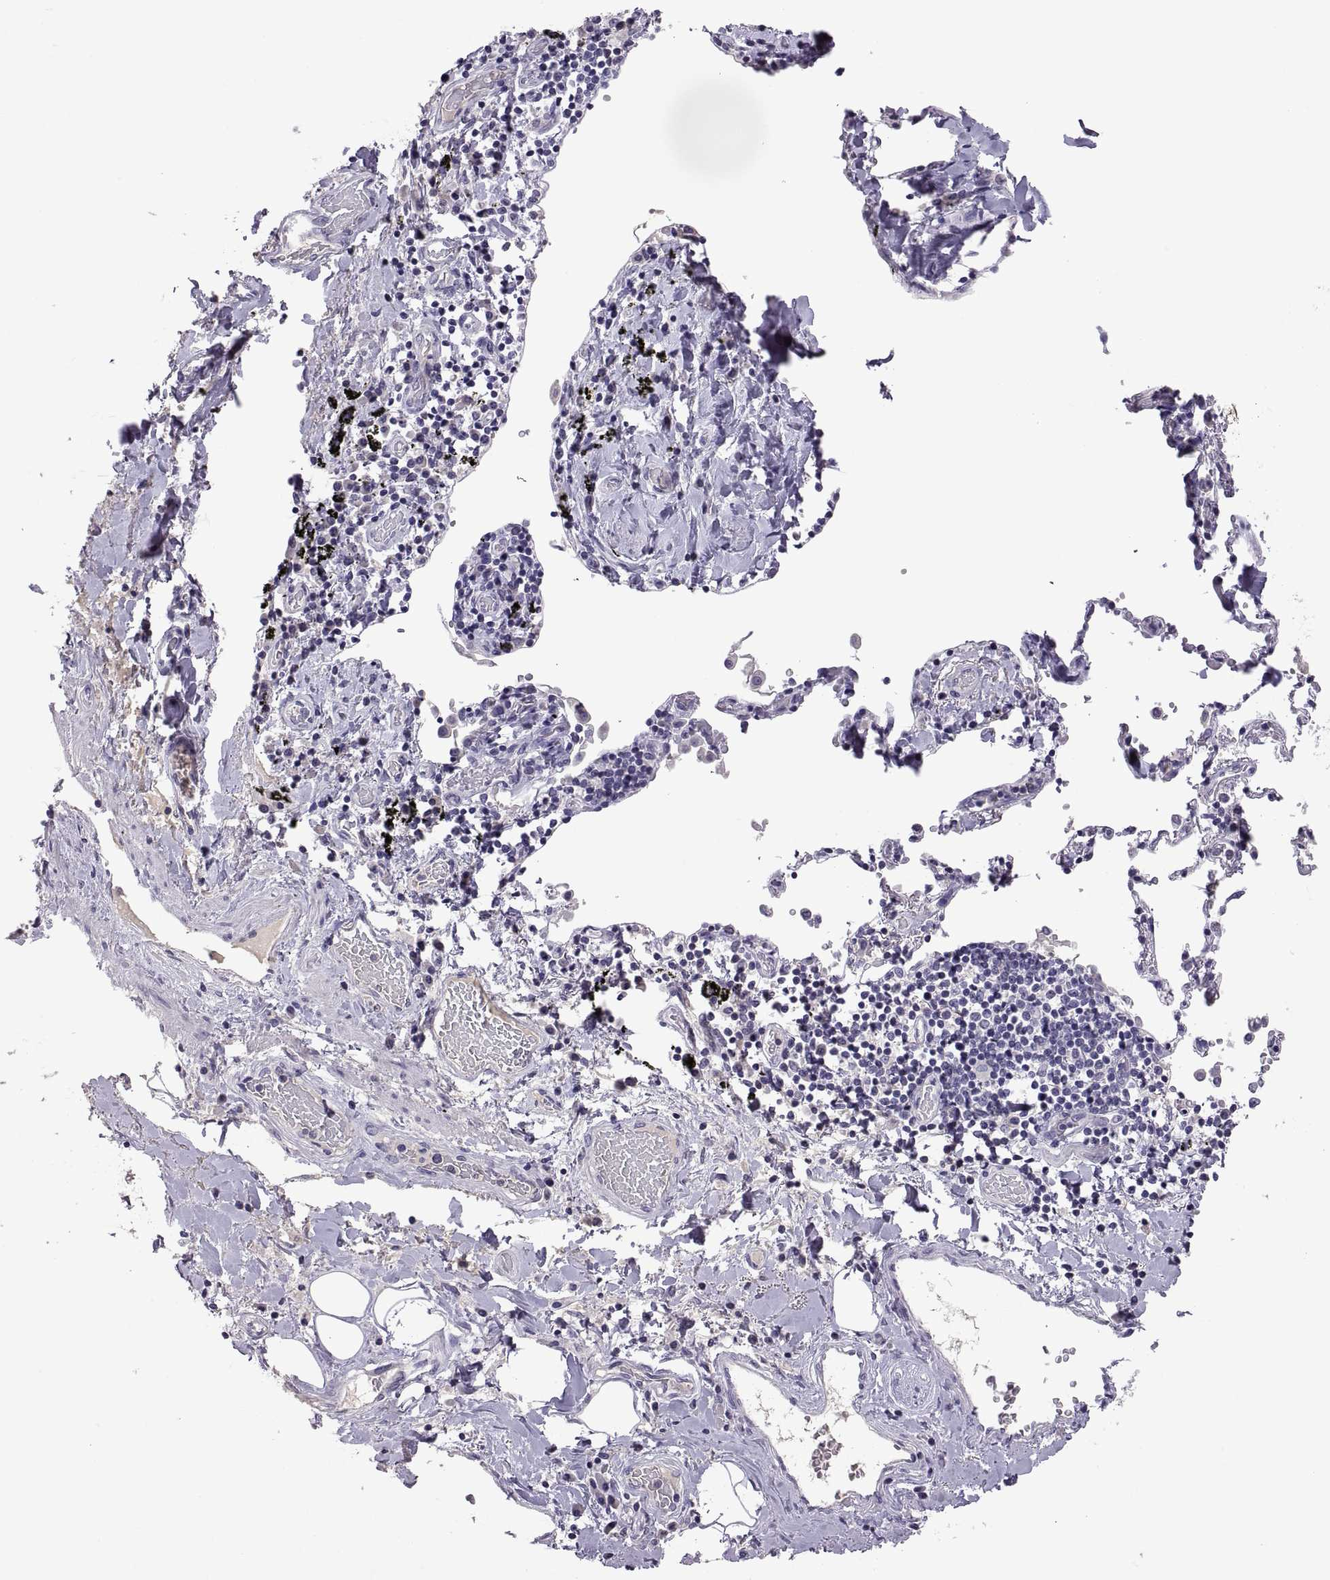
{"staining": {"intensity": "negative", "quantity": "none", "location": "none"}, "tissue": "lung cancer", "cell_type": "Tumor cells", "image_type": "cancer", "snomed": [{"axis": "morphology", "description": "Squamous cell carcinoma, NOS"}, {"axis": "topography", "description": "Lung"}], "caption": "A micrograph of human squamous cell carcinoma (lung) is negative for staining in tumor cells.", "gene": "TBX19", "patient": {"sex": "male", "age": 57}}